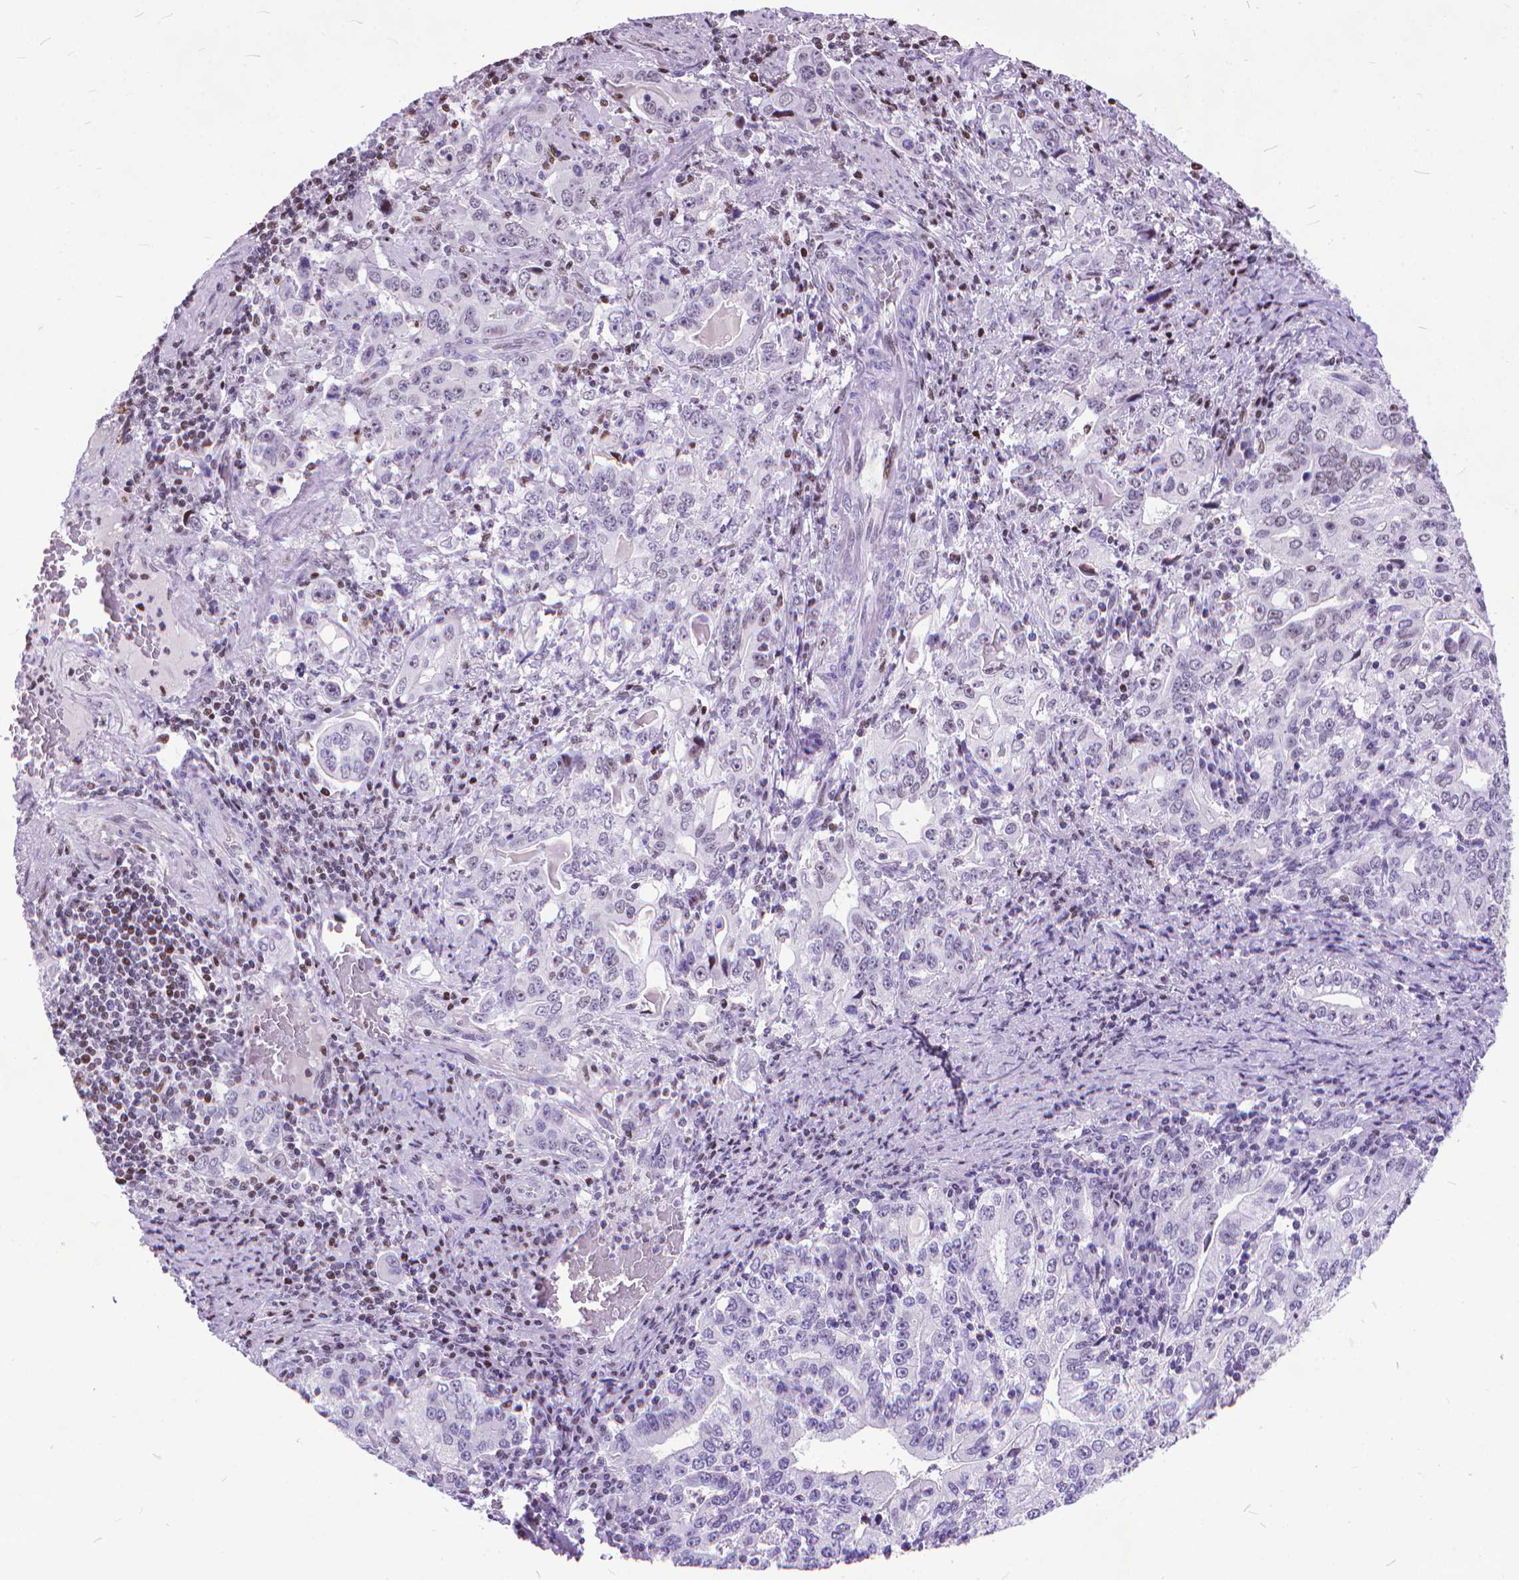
{"staining": {"intensity": "negative", "quantity": "none", "location": "none"}, "tissue": "stomach cancer", "cell_type": "Tumor cells", "image_type": "cancer", "snomed": [{"axis": "morphology", "description": "Adenocarcinoma, NOS"}, {"axis": "topography", "description": "Stomach, lower"}], "caption": "Histopathology image shows no significant protein positivity in tumor cells of stomach cancer (adenocarcinoma). Brightfield microscopy of IHC stained with DAB (3,3'-diaminobenzidine) (brown) and hematoxylin (blue), captured at high magnification.", "gene": "POLE4", "patient": {"sex": "female", "age": 72}}